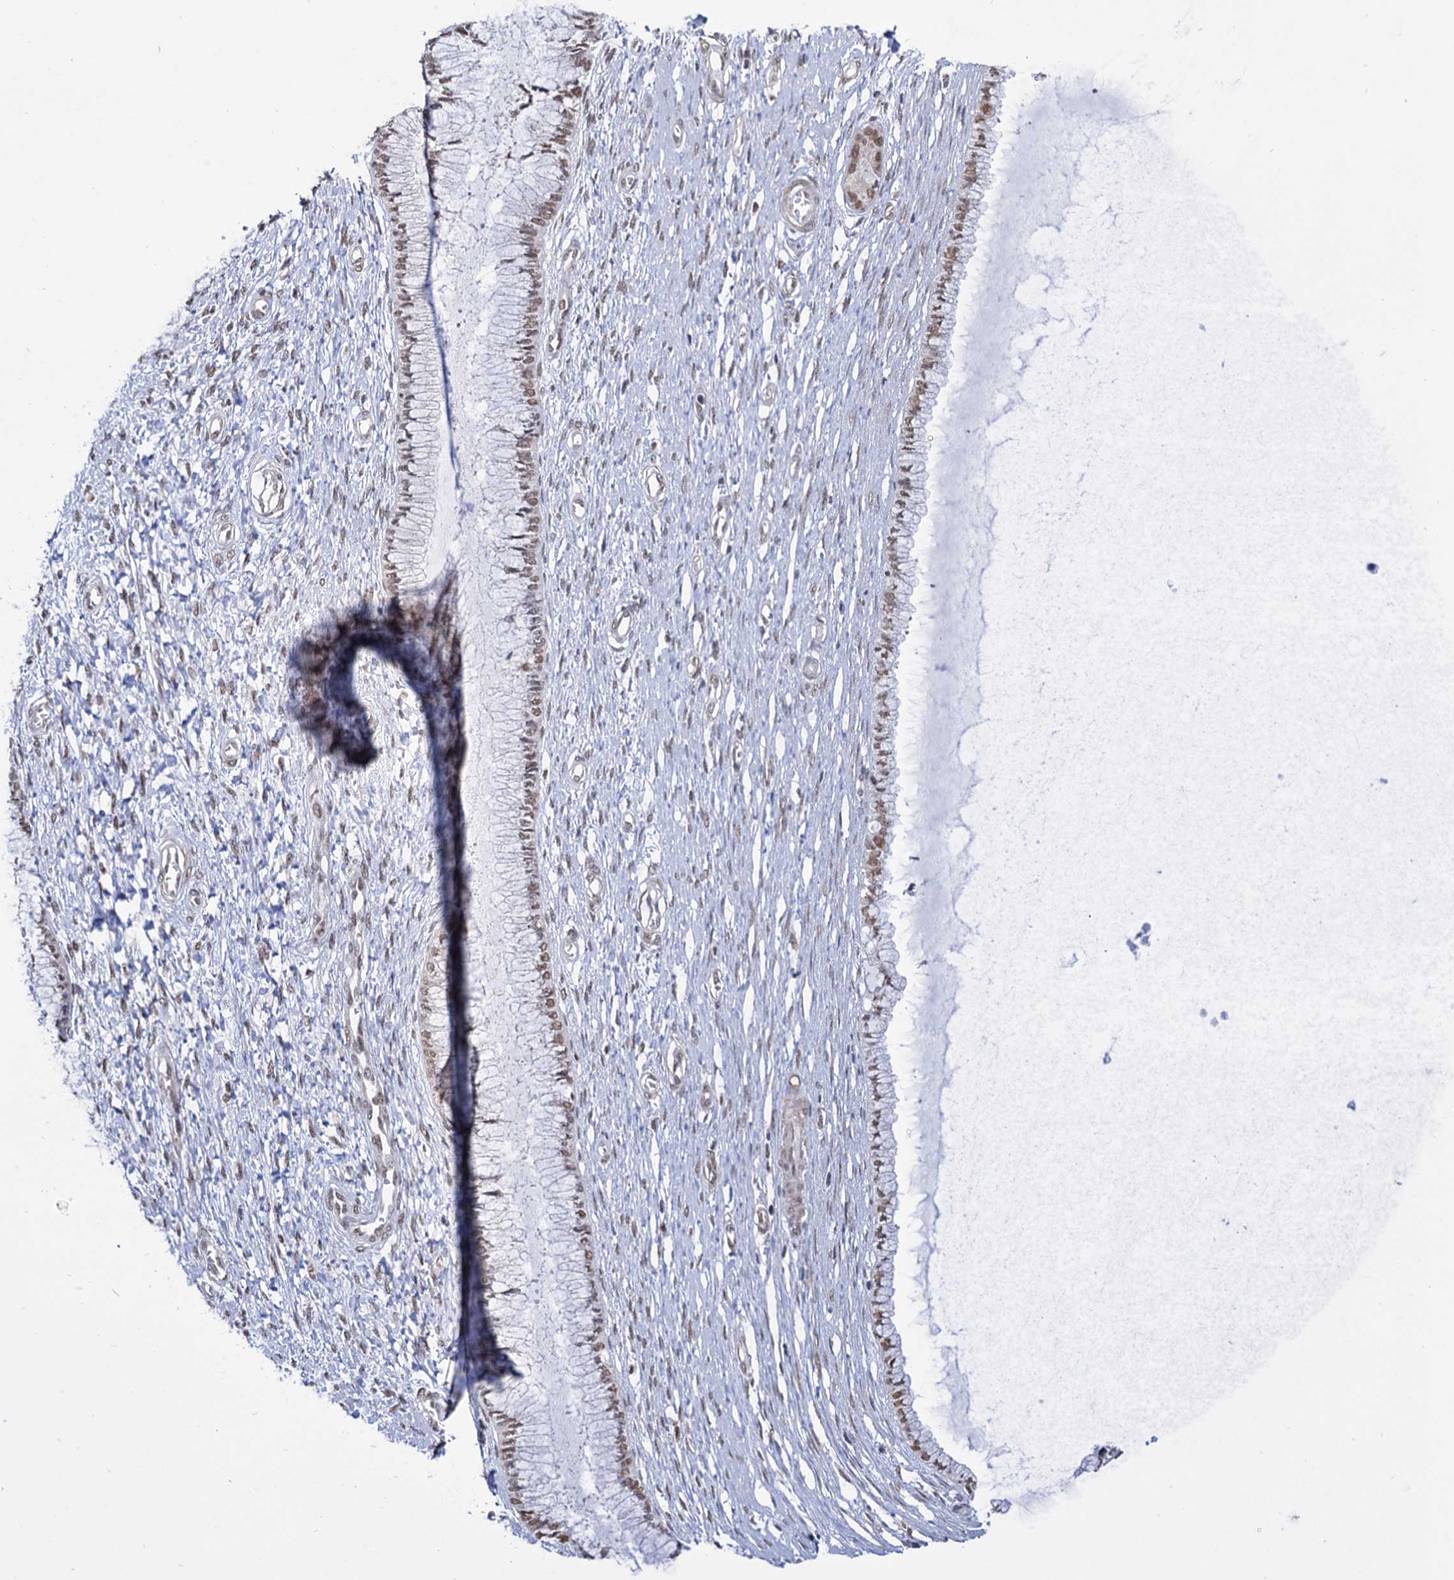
{"staining": {"intensity": "weak", "quantity": ">75%", "location": "nuclear"}, "tissue": "cervix", "cell_type": "Glandular cells", "image_type": "normal", "snomed": [{"axis": "morphology", "description": "Normal tissue, NOS"}, {"axis": "topography", "description": "Cervix"}], "caption": "Cervix stained with DAB (3,3'-diaminobenzidine) immunohistochemistry shows low levels of weak nuclear staining in approximately >75% of glandular cells.", "gene": "ABHD10", "patient": {"sex": "female", "age": 55}}